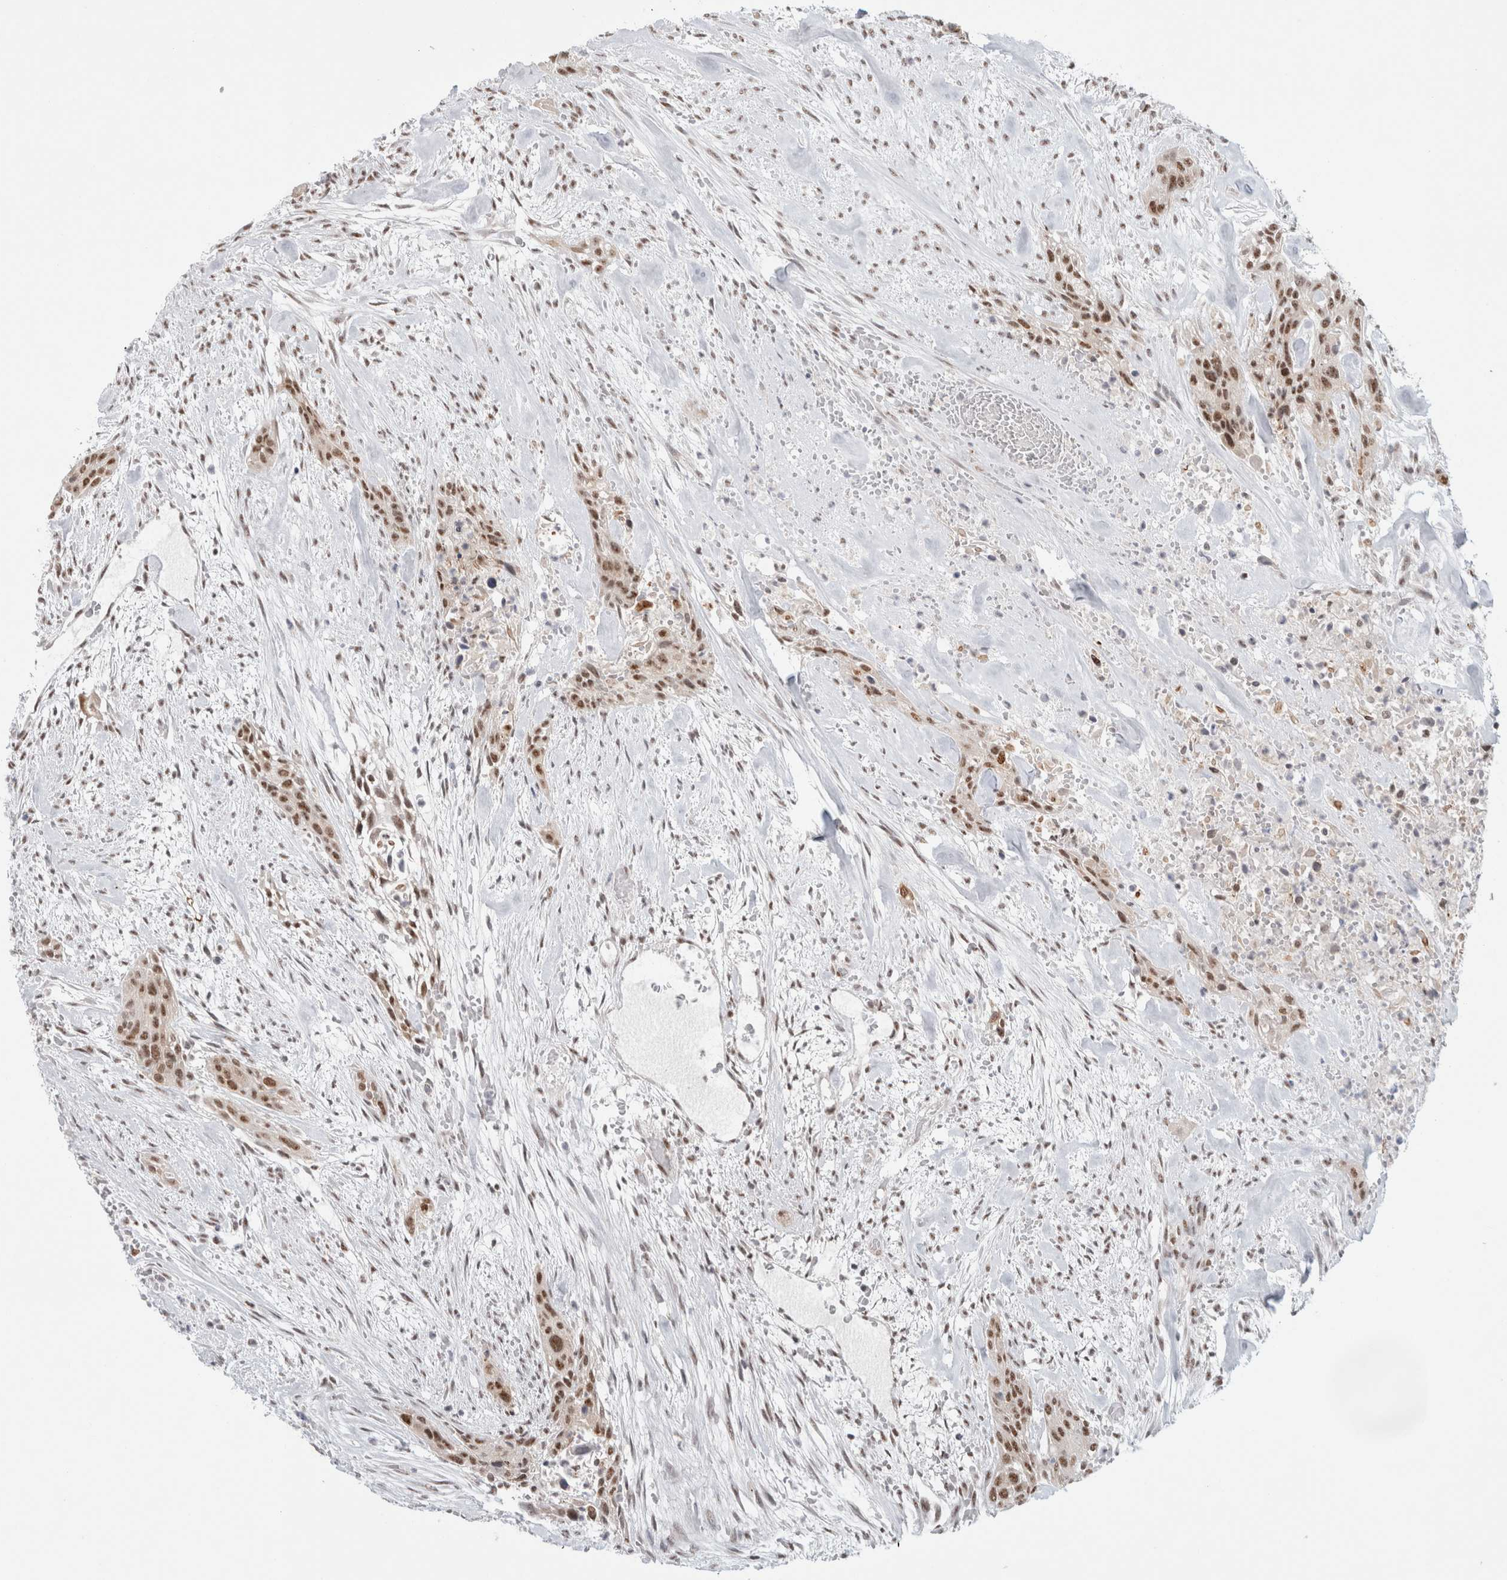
{"staining": {"intensity": "moderate", "quantity": ">75%", "location": "nuclear"}, "tissue": "urothelial cancer", "cell_type": "Tumor cells", "image_type": "cancer", "snomed": [{"axis": "morphology", "description": "Urothelial carcinoma, High grade"}, {"axis": "topography", "description": "Urinary bladder"}], "caption": "Immunohistochemistry (IHC) histopathology image of high-grade urothelial carcinoma stained for a protein (brown), which exhibits medium levels of moderate nuclear positivity in about >75% of tumor cells.", "gene": "TRMT12", "patient": {"sex": "male", "age": 35}}